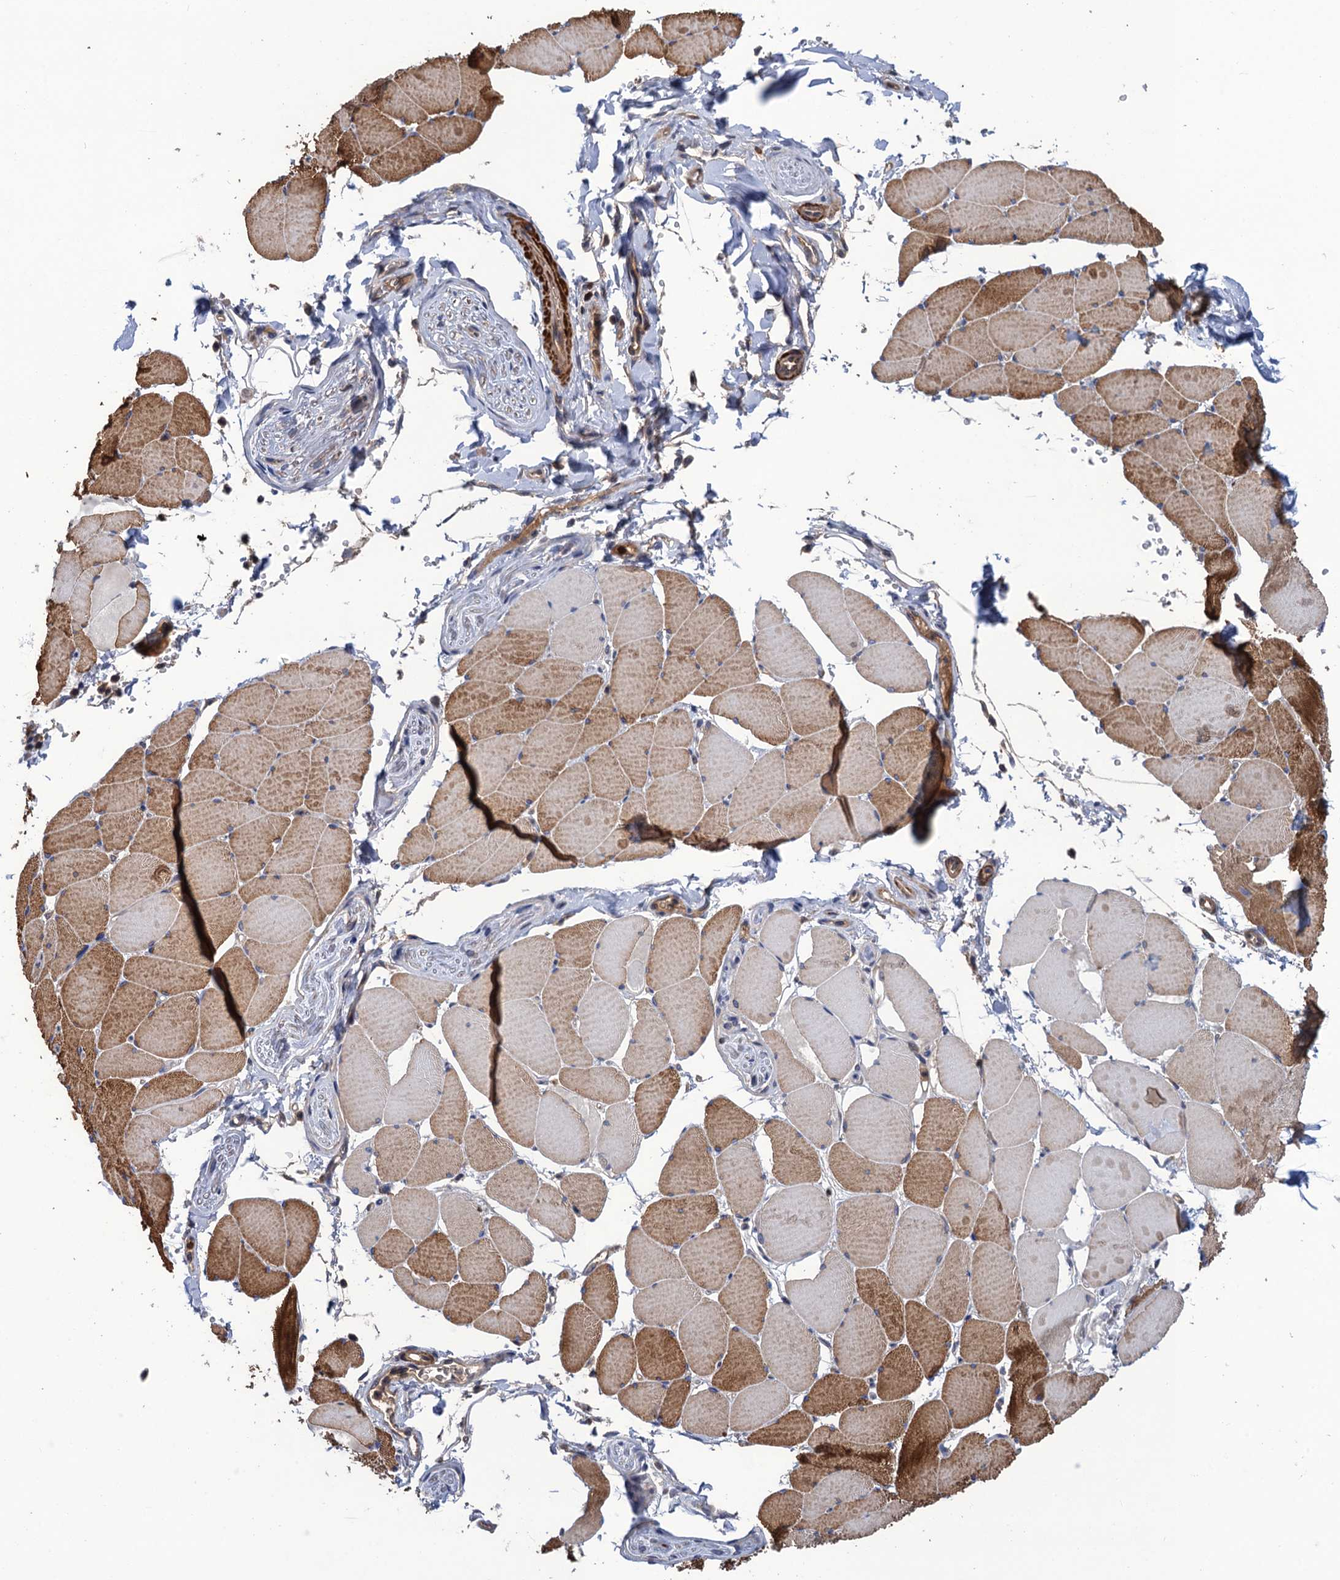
{"staining": {"intensity": "strong", "quantity": "25%-75%", "location": "cytoplasmic/membranous"}, "tissue": "skeletal muscle", "cell_type": "Myocytes", "image_type": "normal", "snomed": [{"axis": "morphology", "description": "Normal tissue, NOS"}, {"axis": "topography", "description": "Skeletal muscle"}, {"axis": "topography", "description": "Head-Neck"}], "caption": "Normal skeletal muscle reveals strong cytoplasmic/membranous expression in about 25%-75% of myocytes, visualized by immunohistochemistry.", "gene": "DGKA", "patient": {"sex": "male", "age": 66}}